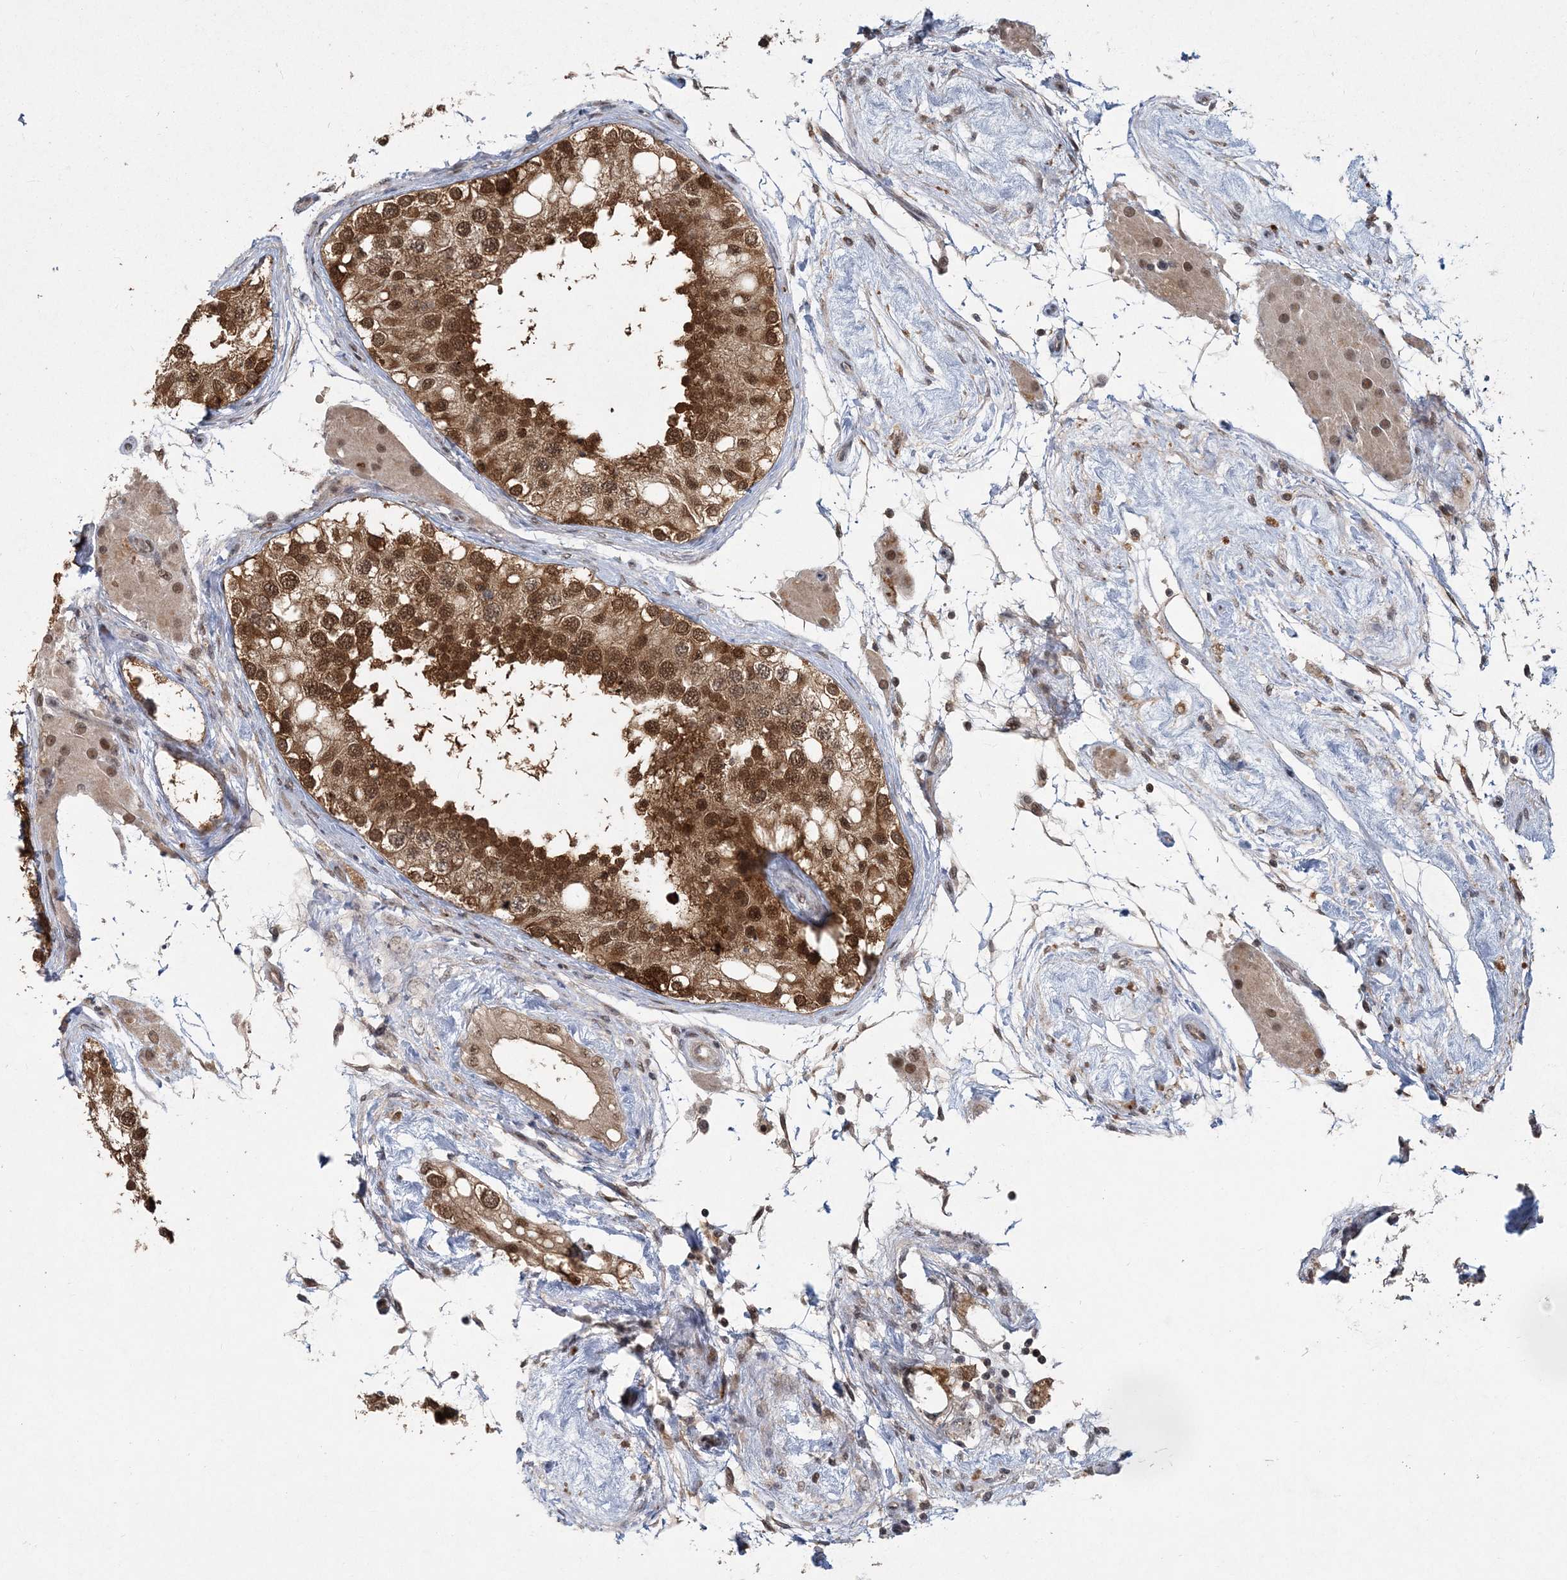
{"staining": {"intensity": "strong", "quantity": ">75%", "location": "cytoplasmic/membranous,nuclear"}, "tissue": "testis", "cell_type": "Cells in seminiferous ducts", "image_type": "normal", "snomed": [{"axis": "morphology", "description": "Normal tissue, NOS"}, {"axis": "topography", "description": "Testis"}], "caption": "Brown immunohistochemical staining in benign testis shows strong cytoplasmic/membranous,nuclear expression in approximately >75% of cells in seminiferous ducts. Using DAB (3,3'-diaminobenzidine) (brown) and hematoxylin (blue) stains, captured at high magnification using brightfield microscopy.", "gene": "COPS7B", "patient": {"sex": "male", "age": 68}}